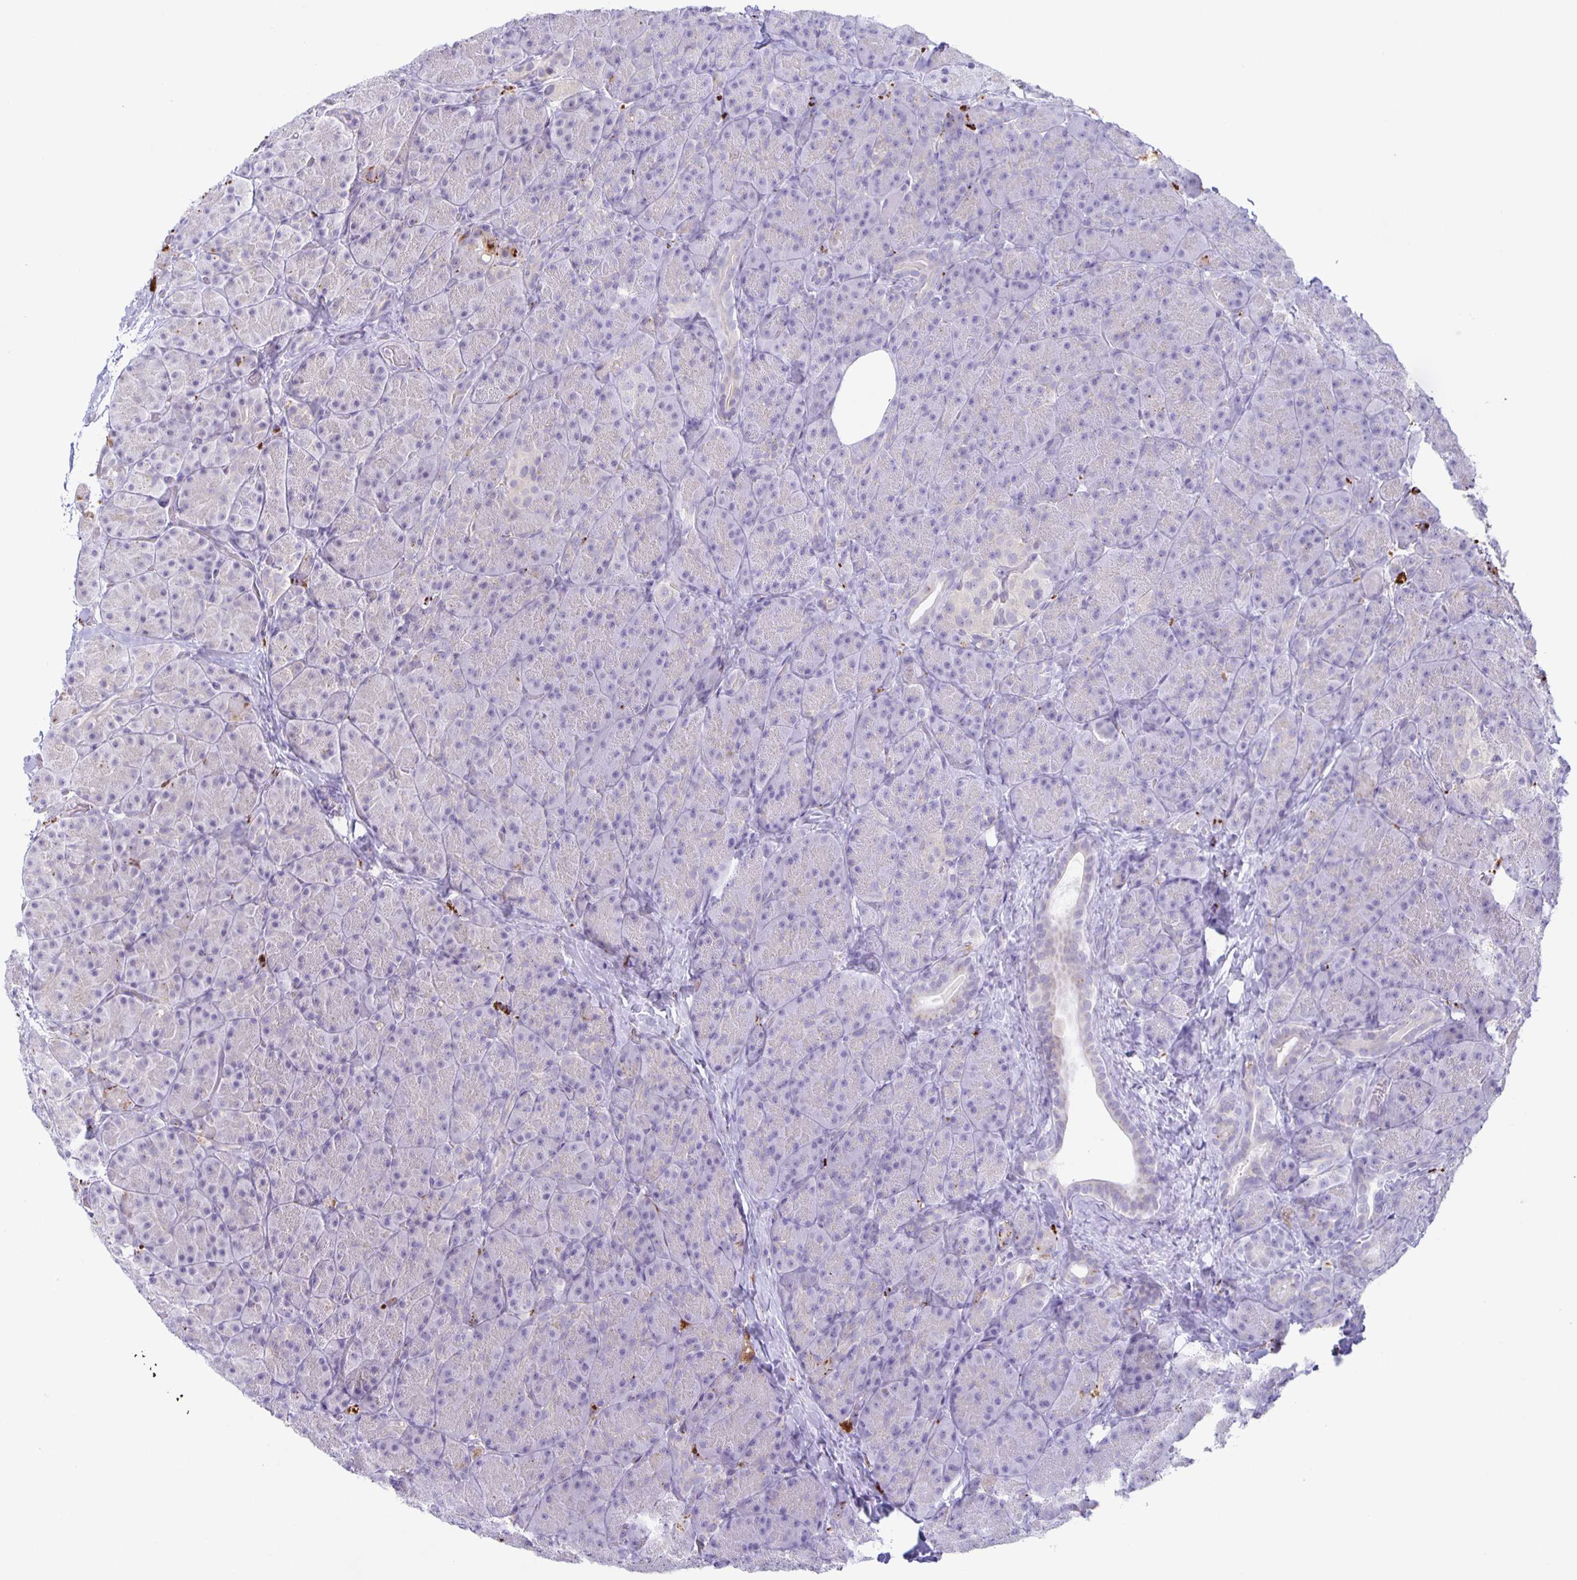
{"staining": {"intensity": "negative", "quantity": "none", "location": "none"}, "tissue": "pancreas", "cell_type": "Exocrine glandular cells", "image_type": "normal", "snomed": [{"axis": "morphology", "description": "Normal tissue, NOS"}, {"axis": "topography", "description": "Pancreas"}], "caption": "The image reveals no staining of exocrine glandular cells in unremarkable pancreas. (Stains: DAB (3,3'-diaminobenzidine) immunohistochemistry (IHC) with hematoxylin counter stain, Microscopy: brightfield microscopy at high magnification).", "gene": "LIPA", "patient": {"sex": "male", "age": 57}}